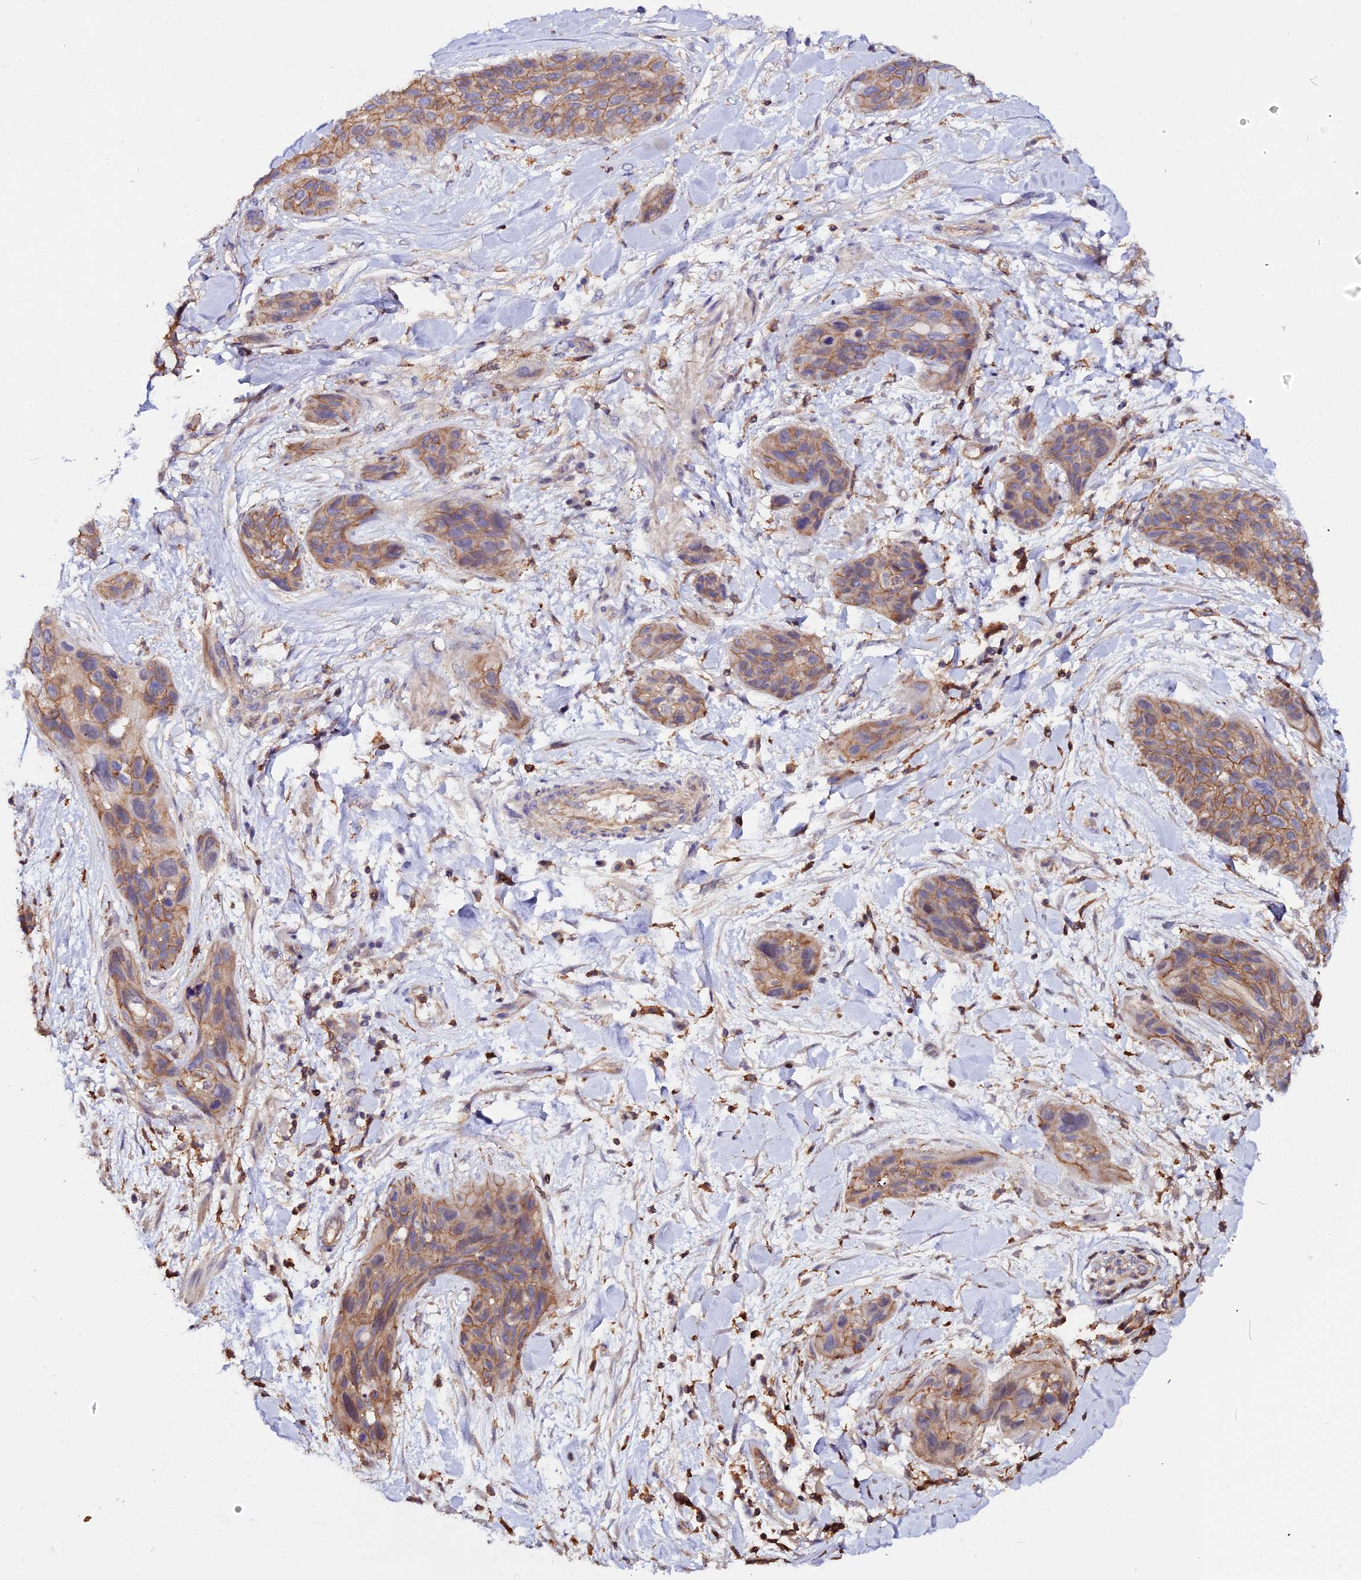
{"staining": {"intensity": "moderate", "quantity": ">75%", "location": "cytoplasmic/membranous"}, "tissue": "lung cancer", "cell_type": "Tumor cells", "image_type": "cancer", "snomed": [{"axis": "morphology", "description": "Squamous cell carcinoma, NOS"}, {"axis": "topography", "description": "Lung"}], "caption": "Lung cancer tissue demonstrates moderate cytoplasmic/membranous expression in approximately >75% of tumor cells, visualized by immunohistochemistry.", "gene": "USP17L15", "patient": {"sex": "female", "age": 70}}